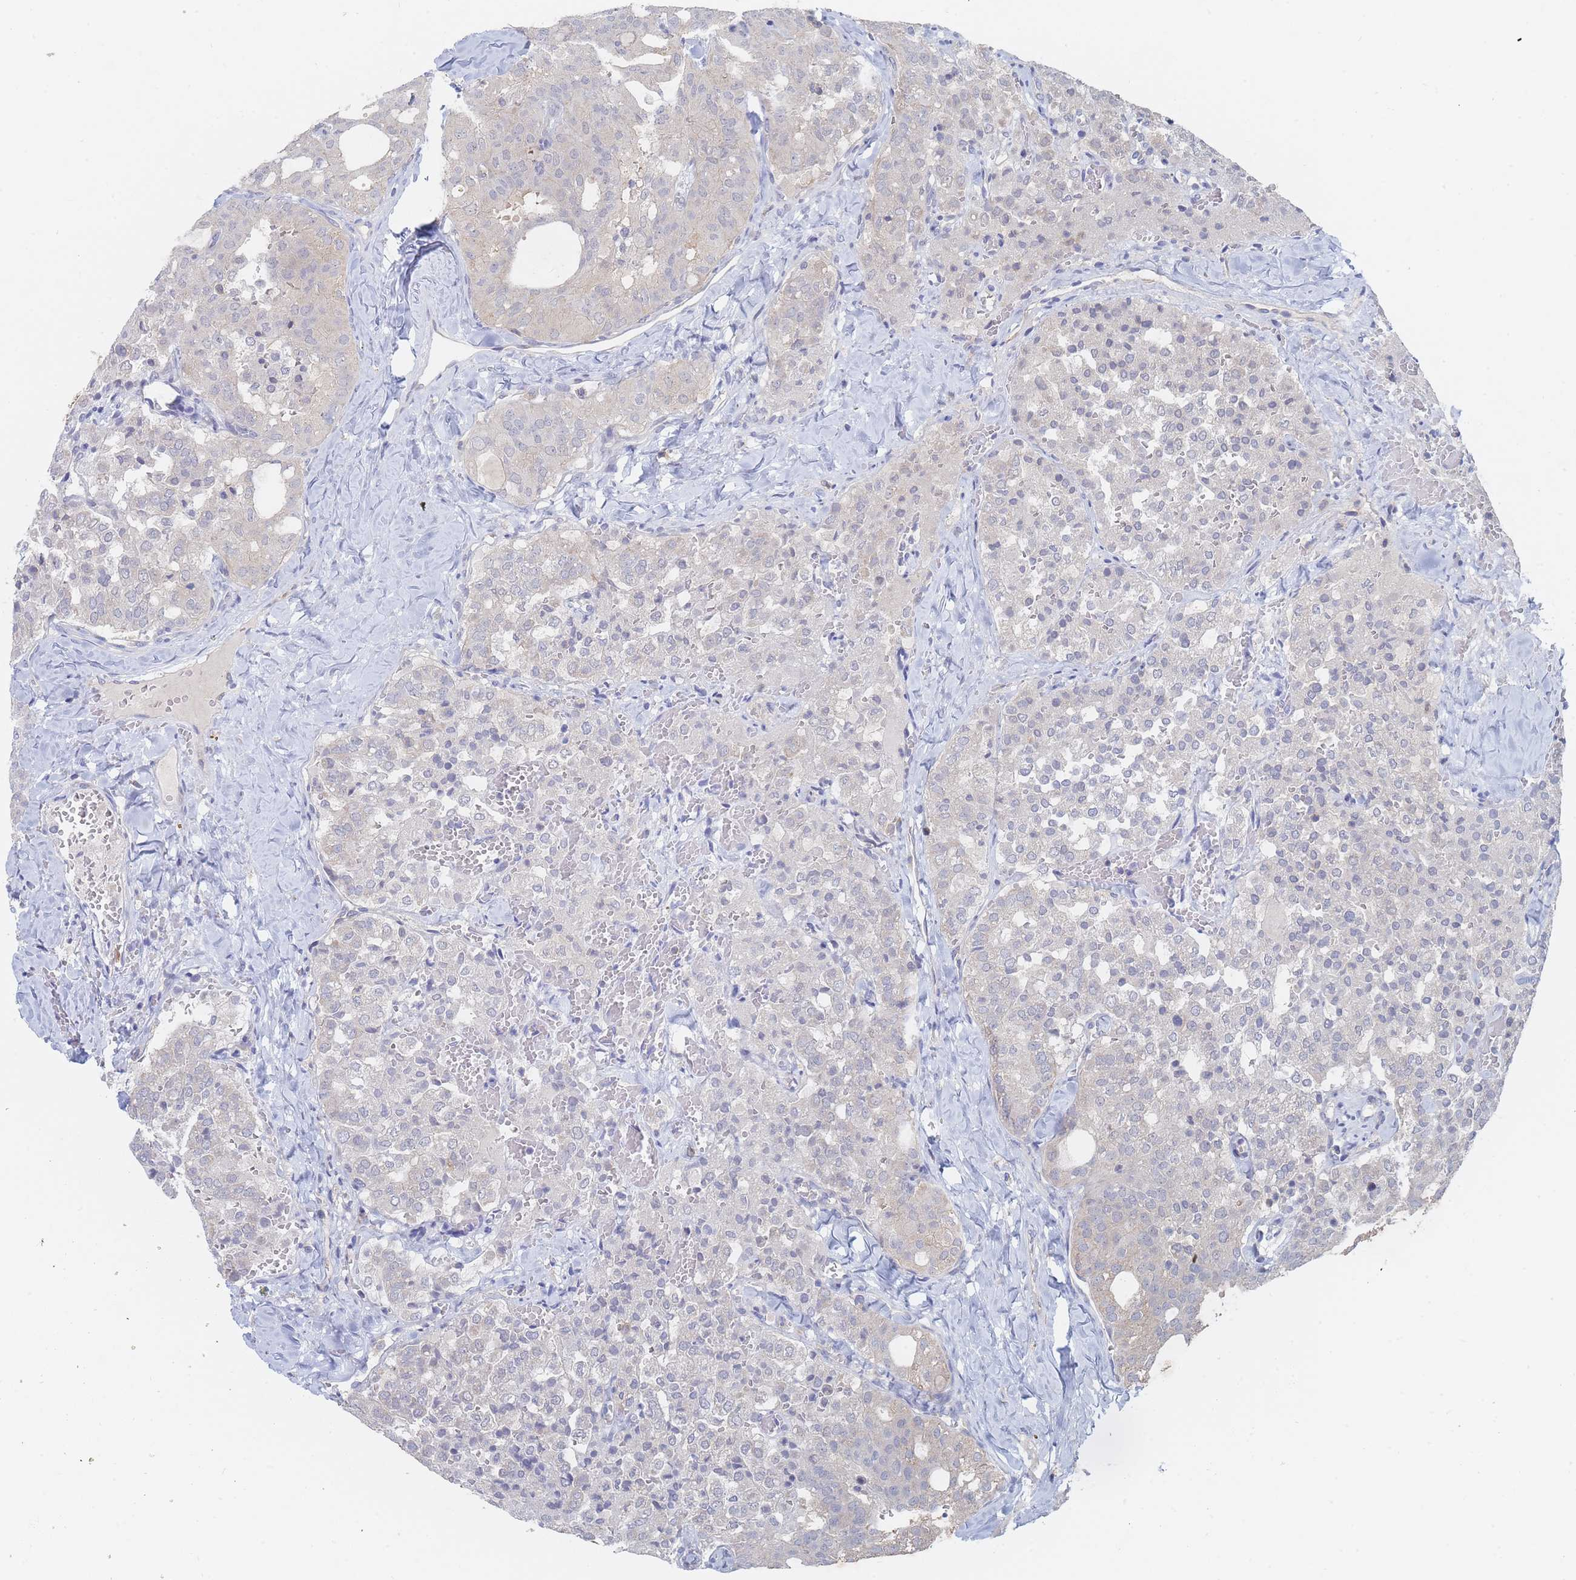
{"staining": {"intensity": "weak", "quantity": "<25%", "location": "cytoplasmic/membranous"}, "tissue": "thyroid cancer", "cell_type": "Tumor cells", "image_type": "cancer", "snomed": [{"axis": "morphology", "description": "Follicular adenoma carcinoma, NOS"}, {"axis": "topography", "description": "Thyroid gland"}], "caption": "Thyroid cancer stained for a protein using IHC exhibits no staining tumor cells.", "gene": "PPP6C", "patient": {"sex": "male", "age": 75}}